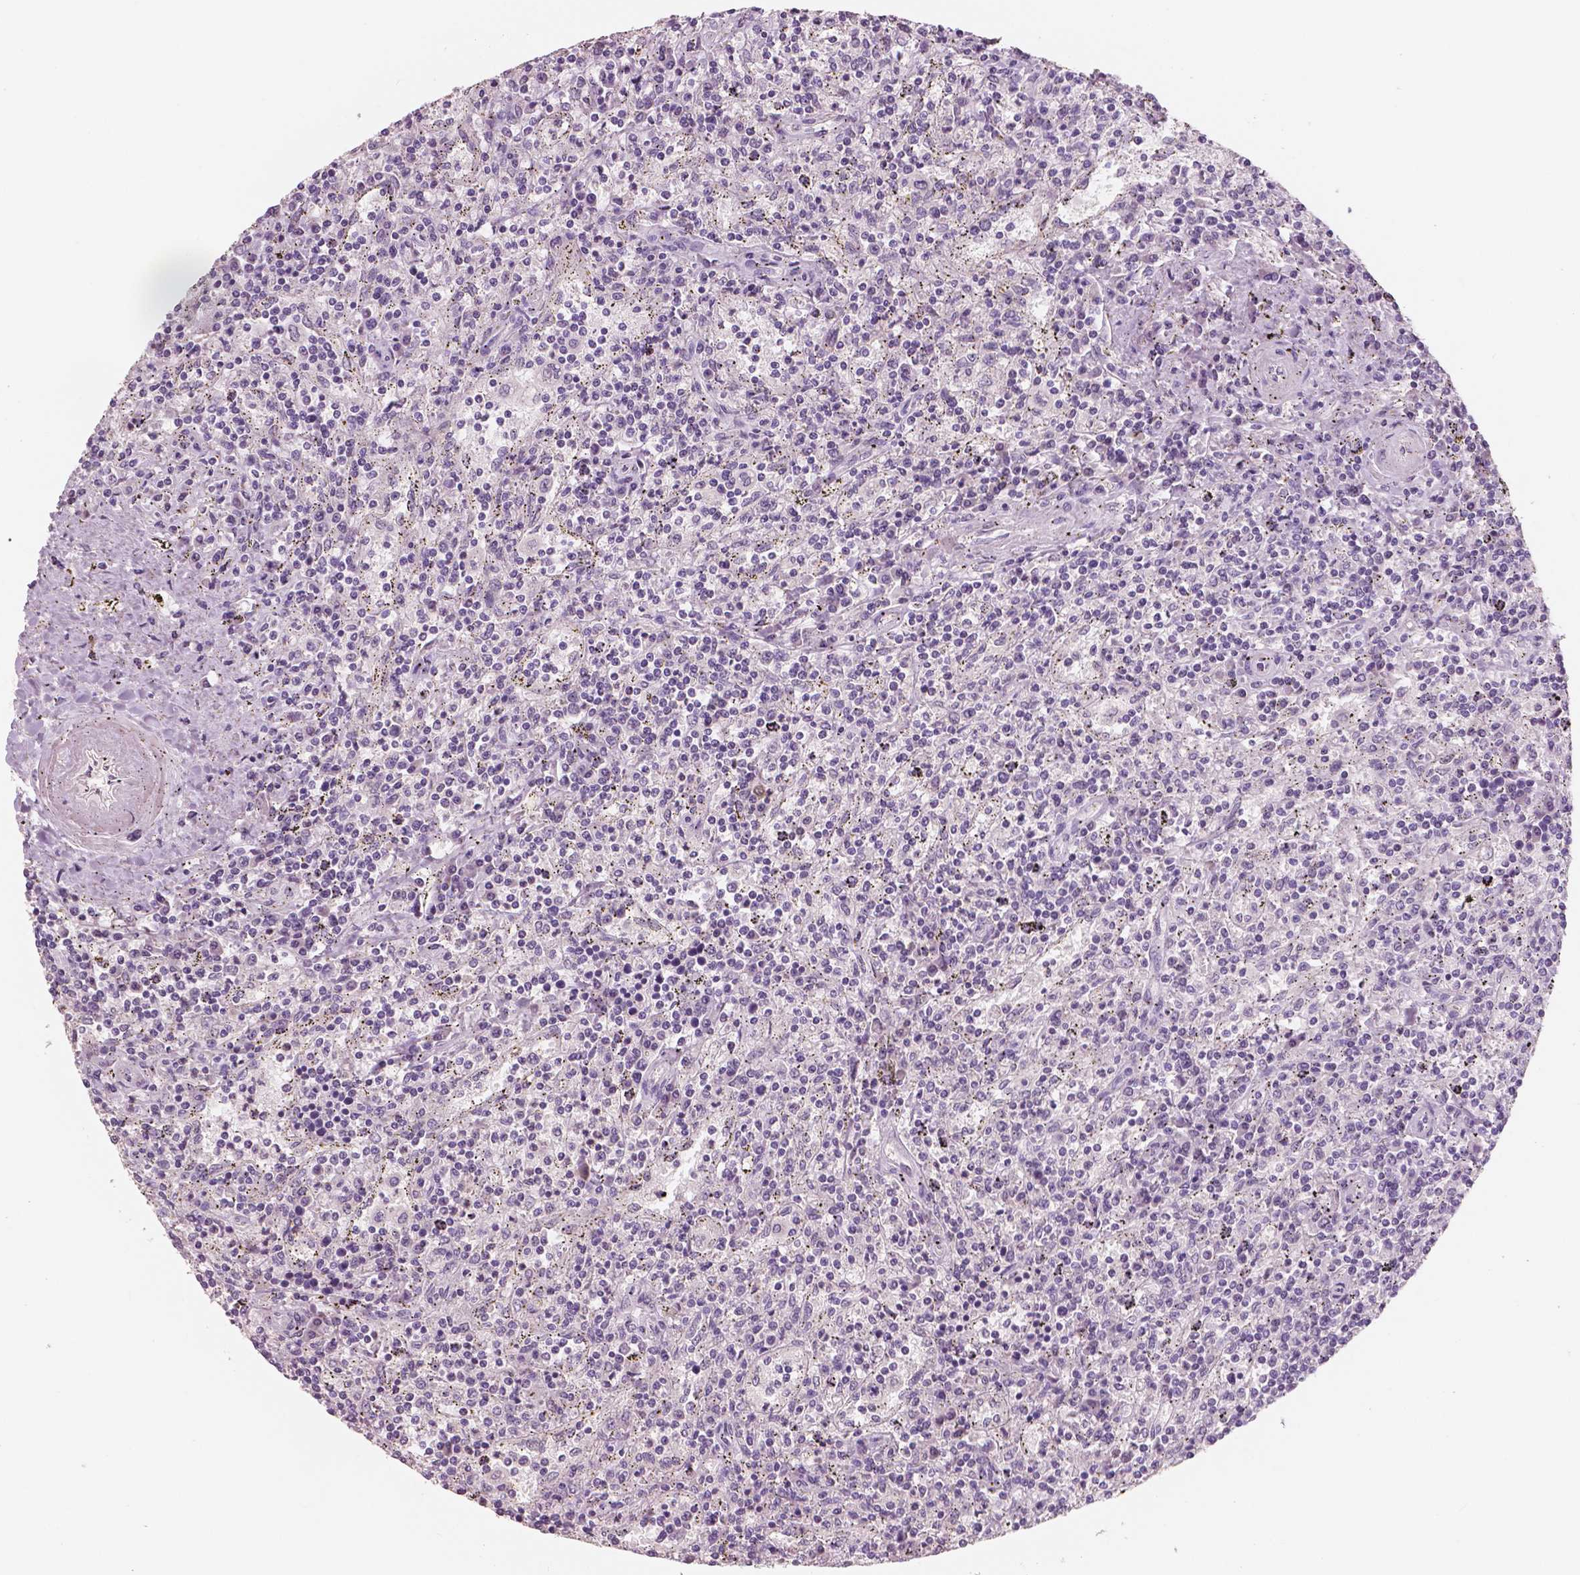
{"staining": {"intensity": "negative", "quantity": "none", "location": "none"}, "tissue": "lymphoma", "cell_type": "Tumor cells", "image_type": "cancer", "snomed": [{"axis": "morphology", "description": "Malignant lymphoma, non-Hodgkin's type, Low grade"}, {"axis": "topography", "description": "Spleen"}], "caption": "Lymphoma stained for a protein using IHC shows no staining tumor cells.", "gene": "NECAB1", "patient": {"sex": "male", "age": 62}}